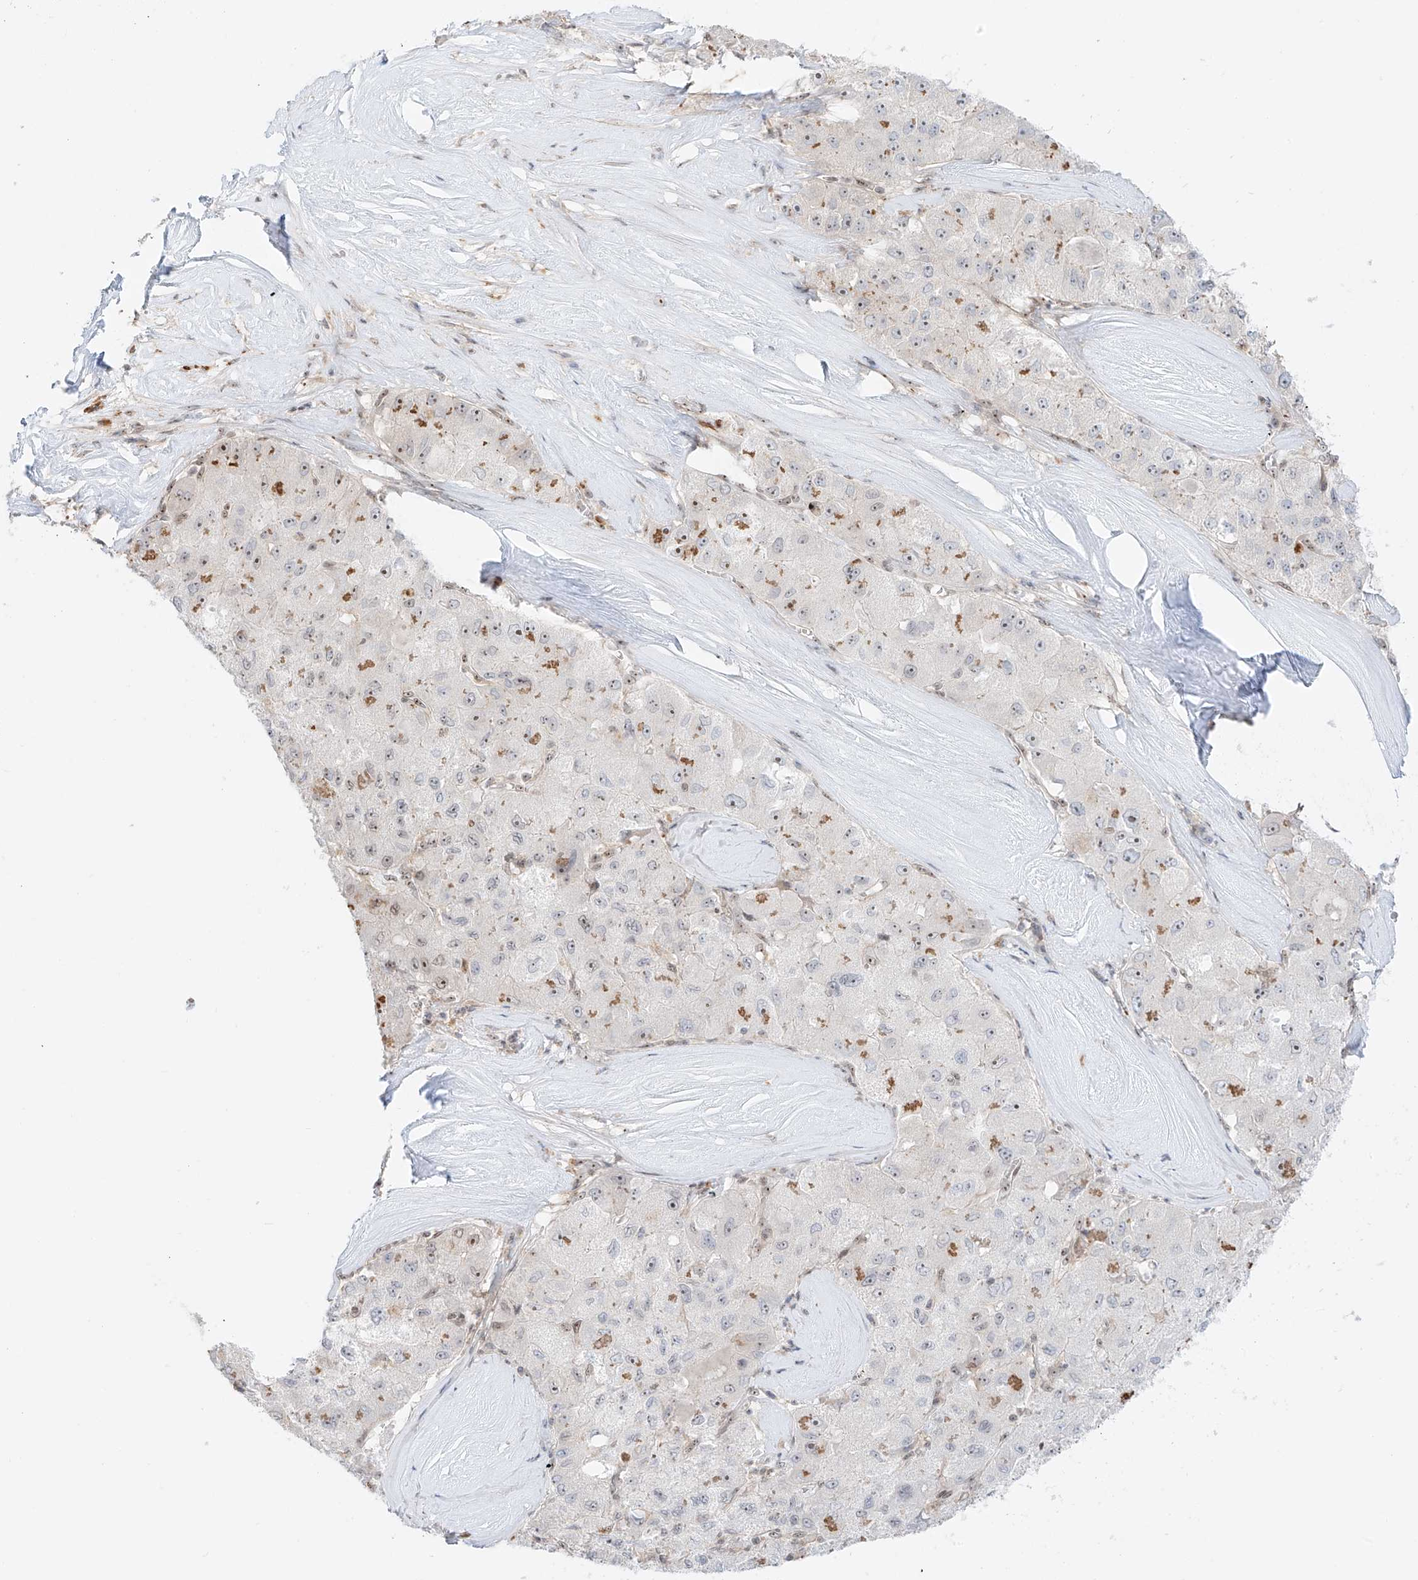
{"staining": {"intensity": "negative", "quantity": "none", "location": "none"}, "tissue": "liver cancer", "cell_type": "Tumor cells", "image_type": "cancer", "snomed": [{"axis": "morphology", "description": "Carcinoma, Hepatocellular, NOS"}, {"axis": "topography", "description": "Liver"}], "caption": "Liver hepatocellular carcinoma stained for a protein using immunohistochemistry (IHC) exhibits no staining tumor cells.", "gene": "ZNF512", "patient": {"sex": "male", "age": 80}}